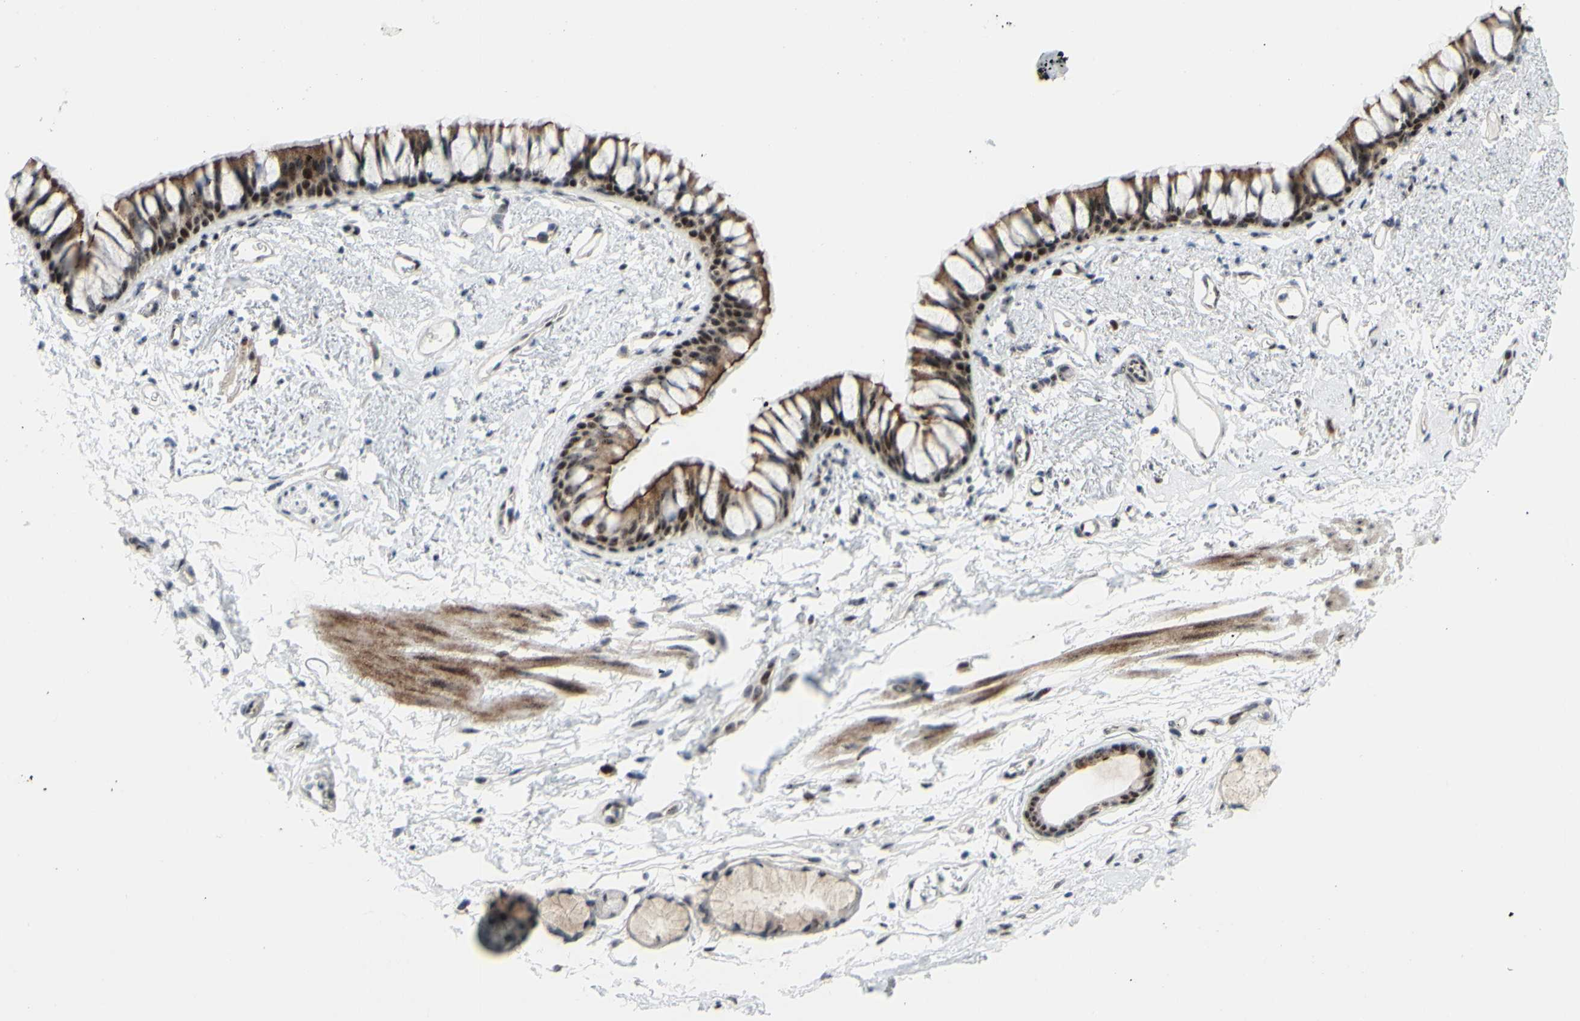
{"staining": {"intensity": "moderate", "quantity": ">75%", "location": "nuclear"}, "tissue": "adipose tissue", "cell_type": "Adipocytes", "image_type": "normal", "snomed": [{"axis": "morphology", "description": "Normal tissue, NOS"}, {"axis": "topography", "description": "Bronchus"}], "caption": "Immunohistochemical staining of benign adipose tissue reveals moderate nuclear protein positivity in approximately >75% of adipocytes.", "gene": "POLR1A", "patient": {"sex": "female", "age": 73}}